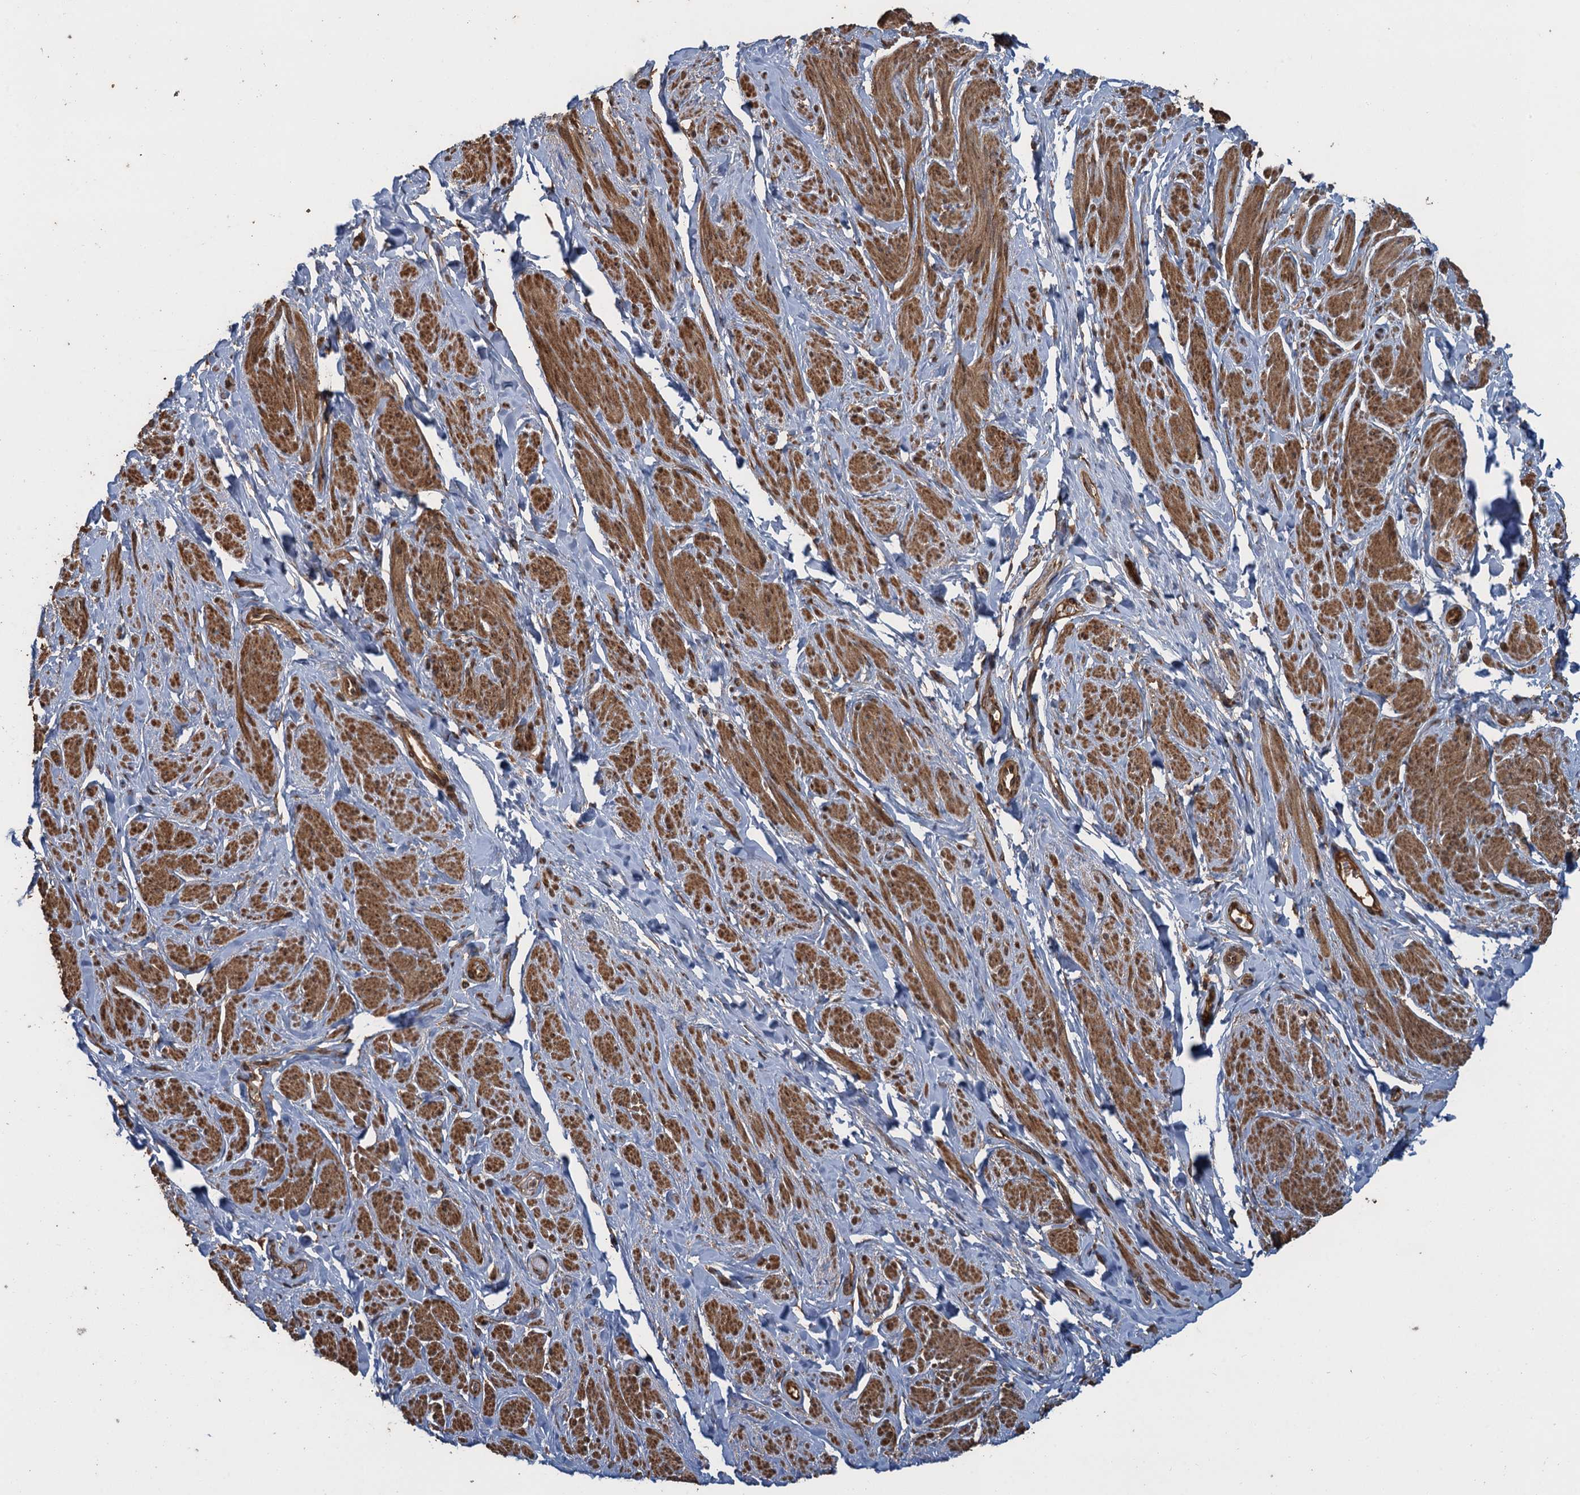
{"staining": {"intensity": "moderate", "quantity": "25%-75%", "location": "cytoplasmic/membranous"}, "tissue": "smooth muscle", "cell_type": "Smooth muscle cells", "image_type": "normal", "snomed": [{"axis": "morphology", "description": "Normal tissue, NOS"}, {"axis": "topography", "description": "Smooth muscle"}, {"axis": "topography", "description": "Peripheral nerve tissue"}], "caption": "Smooth muscle cells demonstrate medium levels of moderate cytoplasmic/membranous expression in about 25%-75% of cells in unremarkable human smooth muscle.", "gene": "GLE1", "patient": {"sex": "male", "age": 69}}